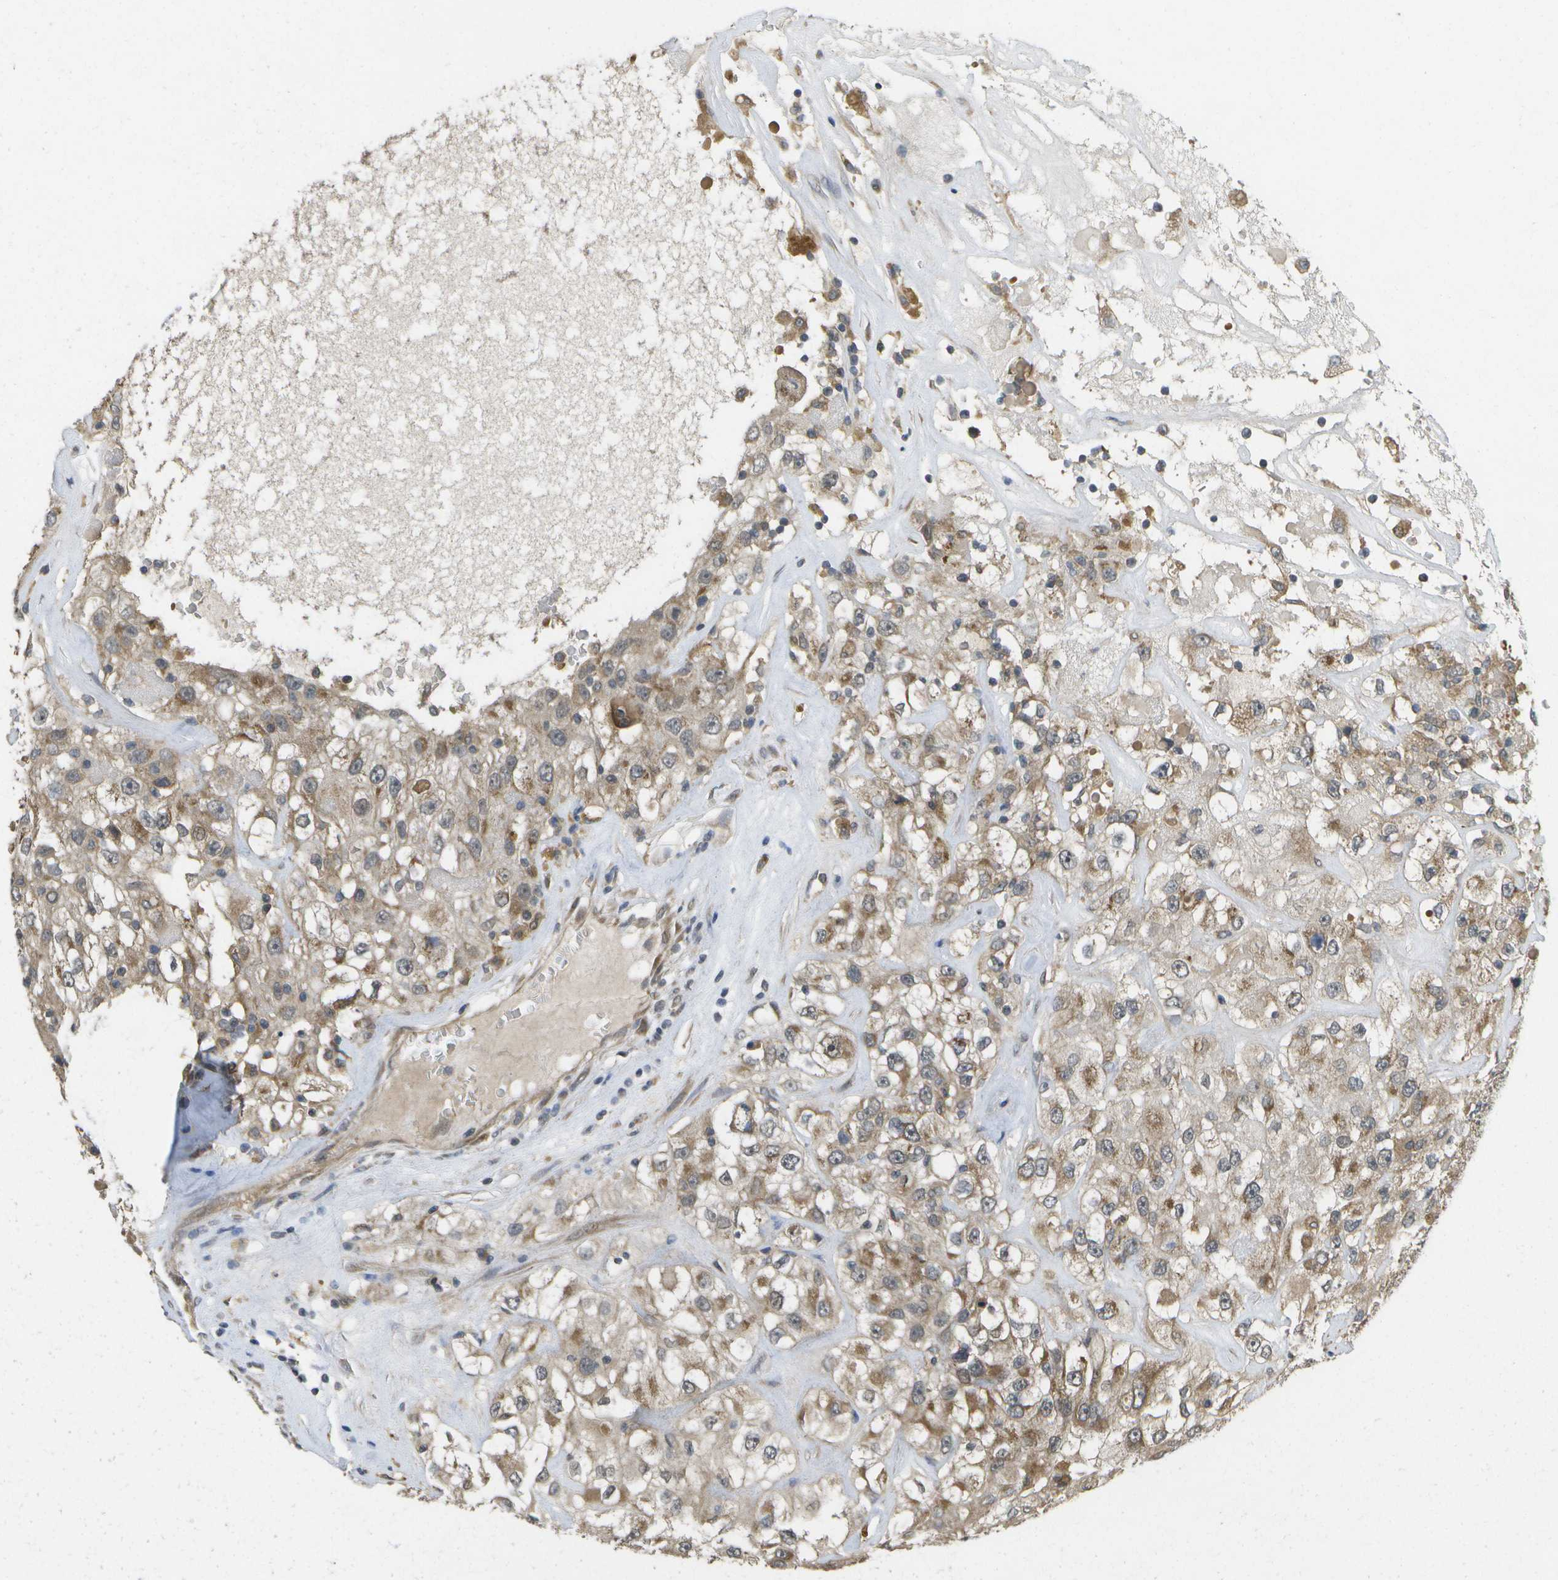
{"staining": {"intensity": "moderate", "quantity": ">75%", "location": "cytoplasmic/membranous"}, "tissue": "renal cancer", "cell_type": "Tumor cells", "image_type": "cancer", "snomed": [{"axis": "morphology", "description": "Adenocarcinoma, NOS"}, {"axis": "topography", "description": "Kidney"}], "caption": "Tumor cells exhibit moderate cytoplasmic/membranous staining in about >75% of cells in adenocarcinoma (renal).", "gene": "ALAS1", "patient": {"sex": "female", "age": 52}}